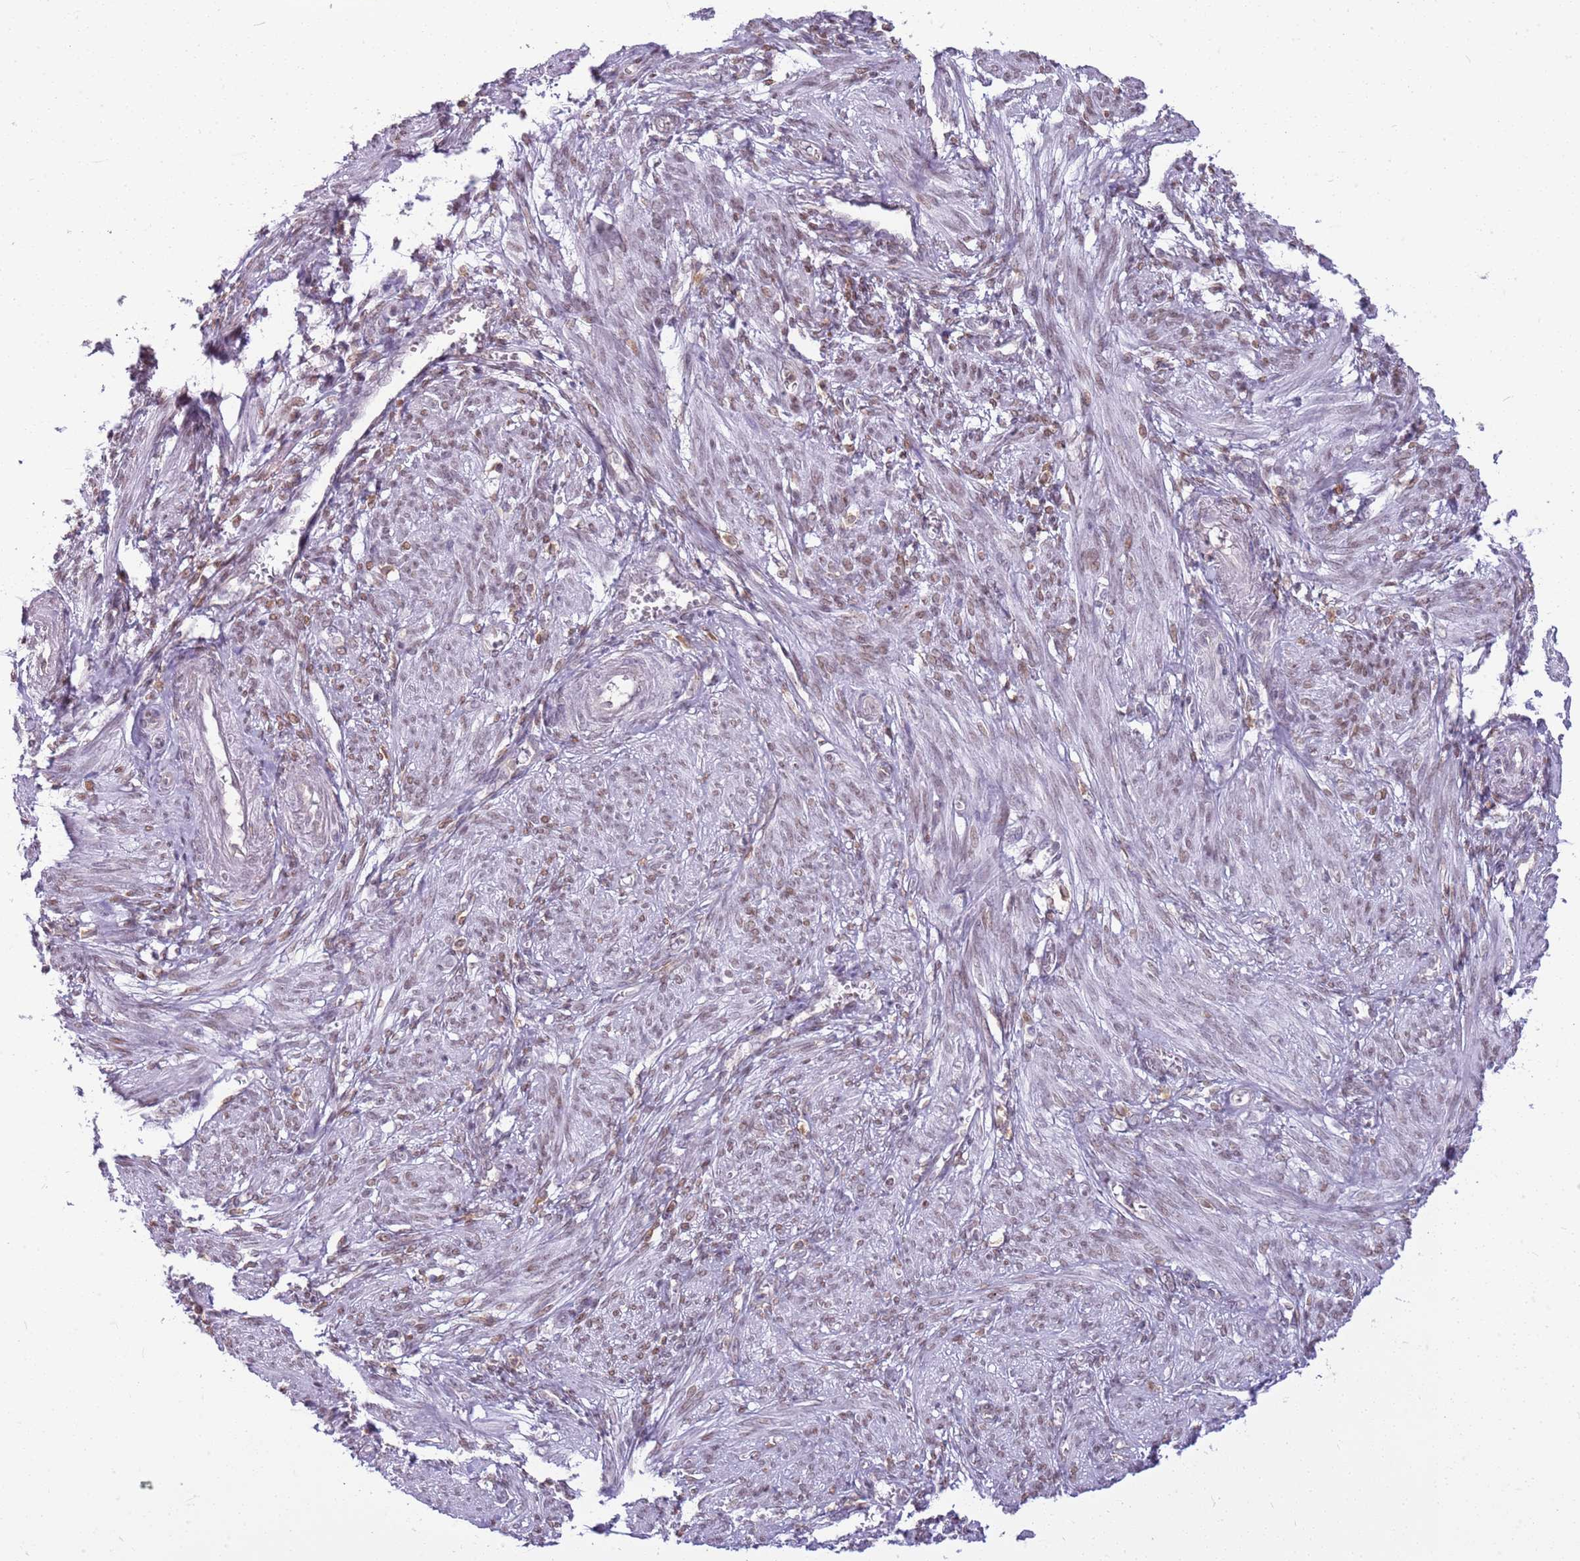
{"staining": {"intensity": "moderate", "quantity": "25%-75%", "location": "nuclear"}, "tissue": "smooth muscle", "cell_type": "Smooth muscle cells", "image_type": "normal", "snomed": [{"axis": "morphology", "description": "Normal tissue, NOS"}, {"axis": "topography", "description": "Smooth muscle"}], "caption": "A high-resolution image shows immunohistochemistry (IHC) staining of benign smooth muscle, which demonstrates moderate nuclear staining in about 25%-75% of smooth muscle cells. (DAB IHC, brown staining for protein, blue staining for nuclei).", "gene": "DHX32", "patient": {"sex": "female", "age": 39}}